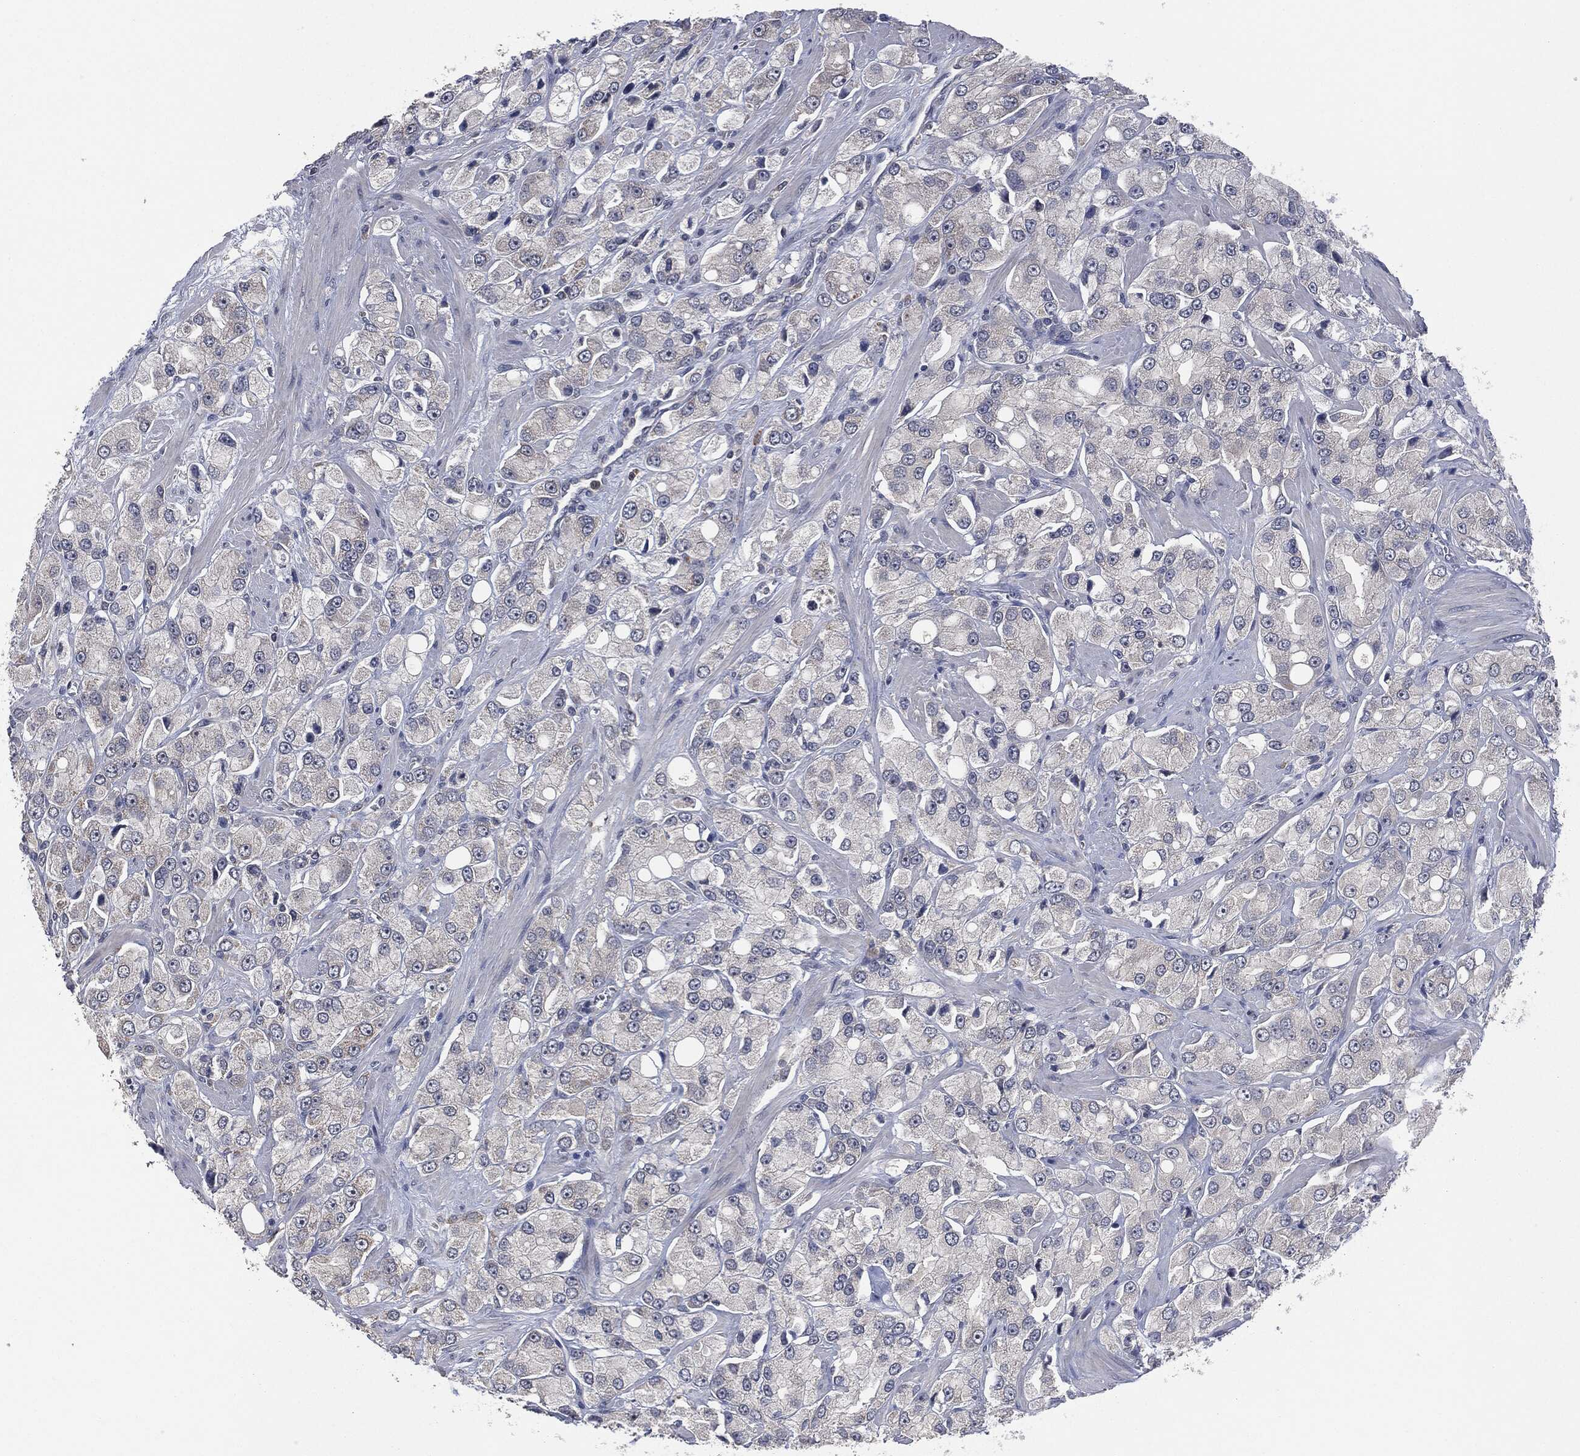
{"staining": {"intensity": "negative", "quantity": "none", "location": "none"}, "tissue": "prostate cancer", "cell_type": "Tumor cells", "image_type": "cancer", "snomed": [{"axis": "morphology", "description": "Adenocarcinoma, NOS"}, {"axis": "topography", "description": "Prostate and seminal vesicle, NOS"}, {"axis": "topography", "description": "Prostate"}], "caption": "A photomicrograph of prostate cancer (adenocarcinoma) stained for a protein shows no brown staining in tumor cells.", "gene": "IL1RN", "patient": {"sex": "male", "age": 64}}